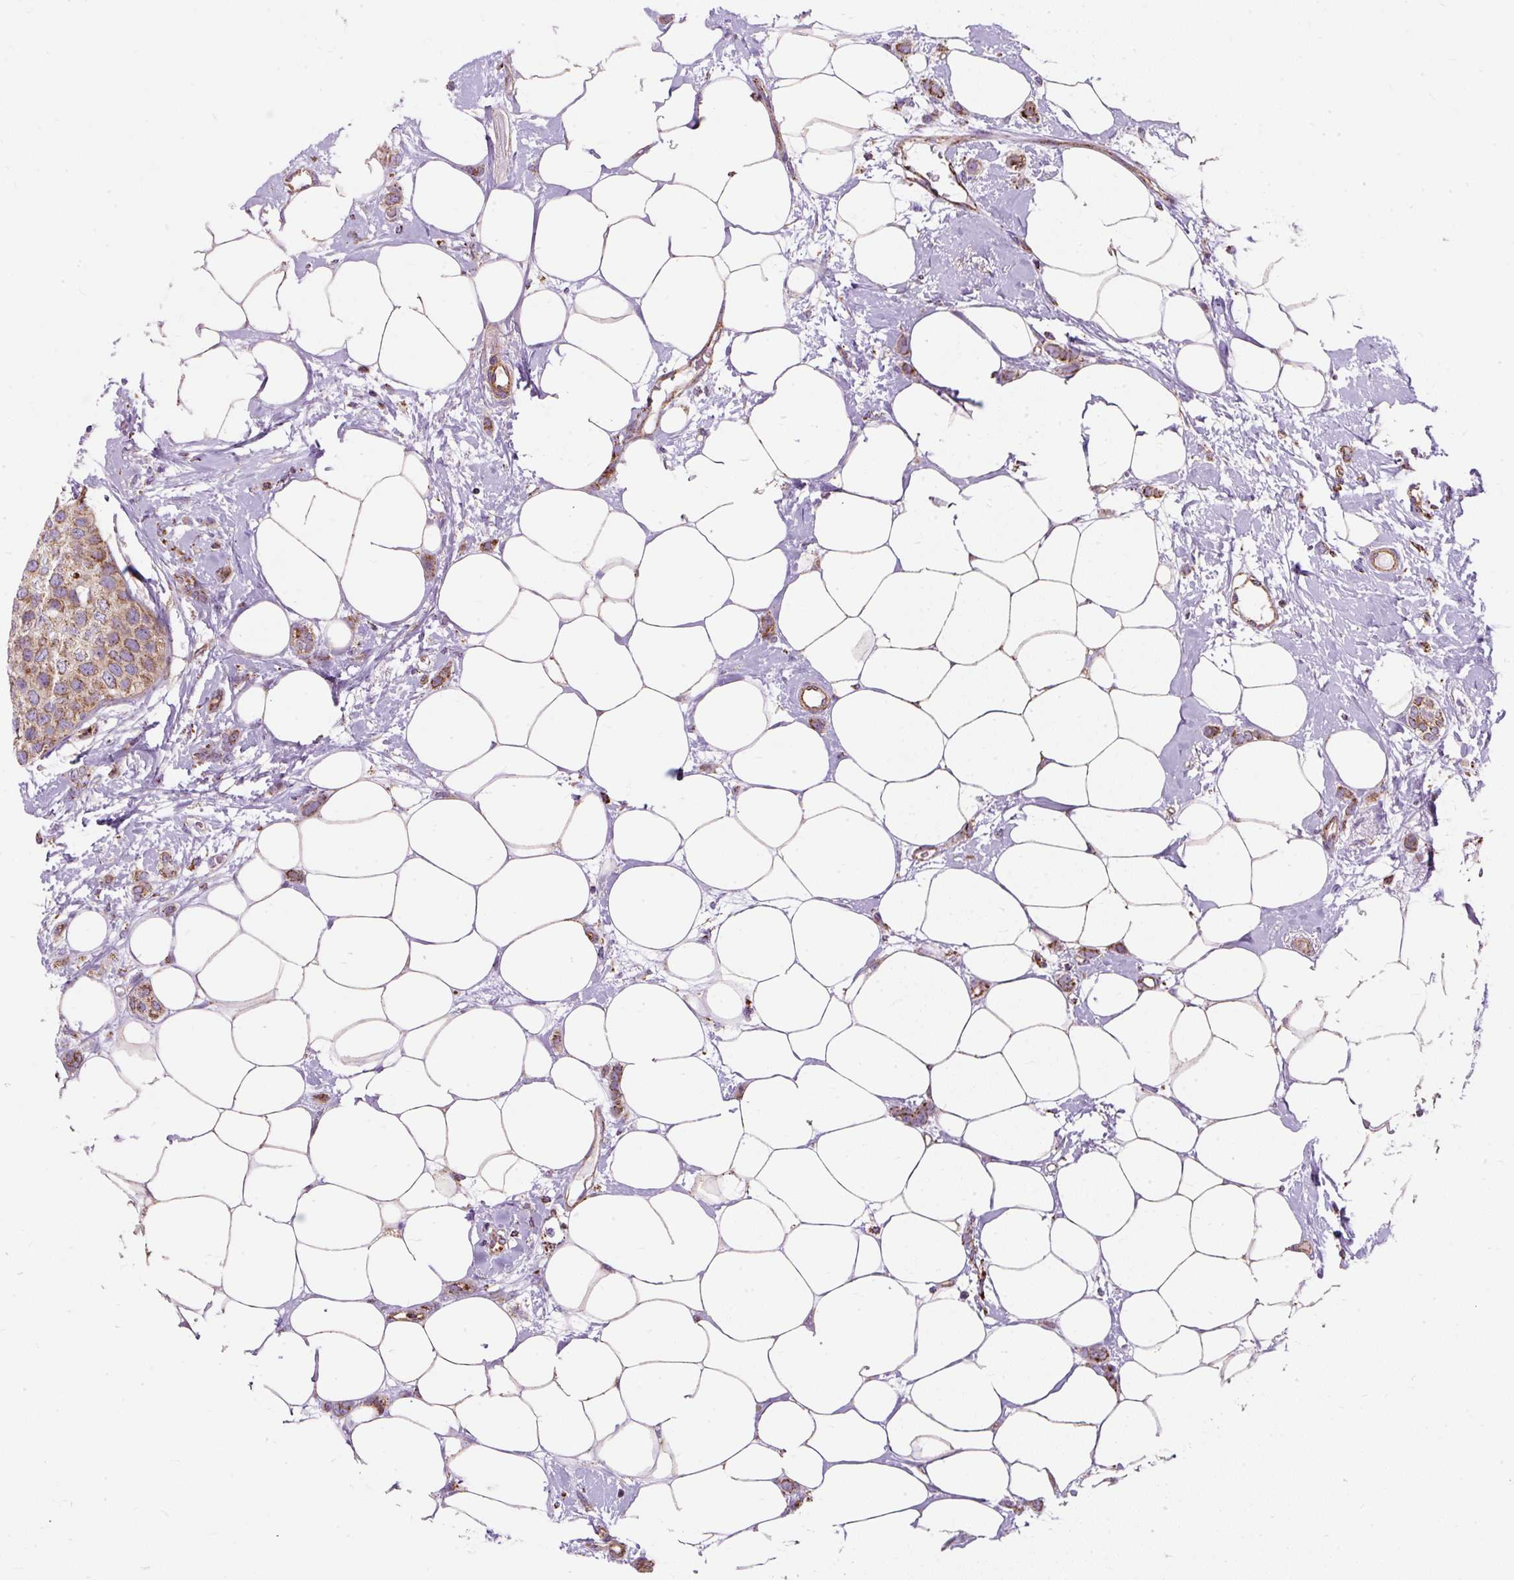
{"staining": {"intensity": "moderate", "quantity": ">75%", "location": "cytoplasmic/membranous"}, "tissue": "breast cancer", "cell_type": "Tumor cells", "image_type": "cancer", "snomed": [{"axis": "morphology", "description": "Duct carcinoma"}, {"axis": "topography", "description": "Breast"}], "caption": "IHC photomicrograph of neoplastic tissue: breast cancer stained using IHC reveals medium levels of moderate protein expression localized specifically in the cytoplasmic/membranous of tumor cells, appearing as a cytoplasmic/membranous brown color.", "gene": "CEP290", "patient": {"sex": "female", "age": 72}}